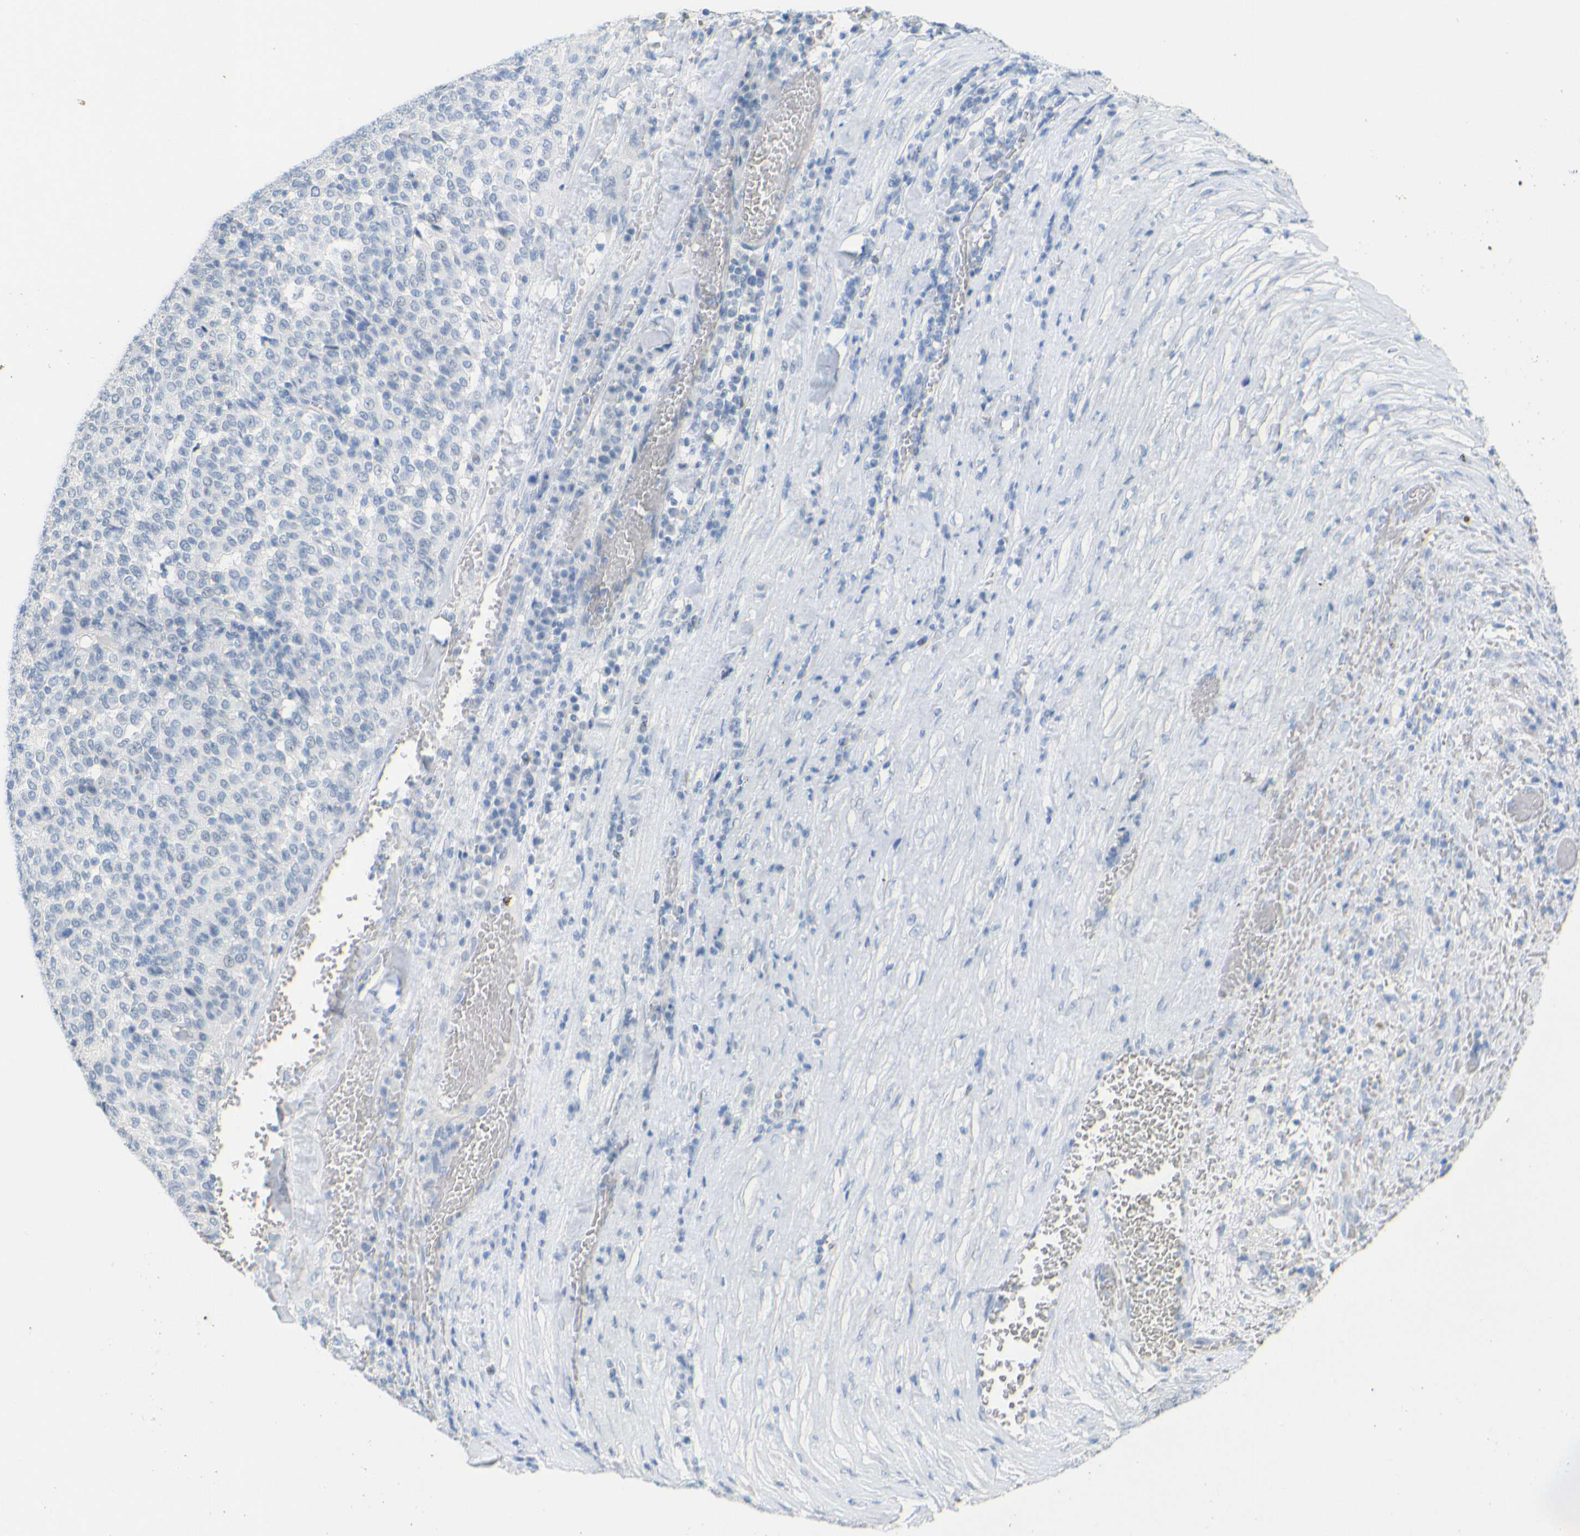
{"staining": {"intensity": "negative", "quantity": "none", "location": "none"}, "tissue": "melanoma", "cell_type": "Tumor cells", "image_type": "cancer", "snomed": [{"axis": "morphology", "description": "Malignant melanoma, Metastatic site"}, {"axis": "topography", "description": "Pancreas"}], "caption": "IHC micrograph of neoplastic tissue: melanoma stained with DAB displays no significant protein expression in tumor cells.", "gene": "OPN1SW", "patient": {"sex": "female", "age": 30}}